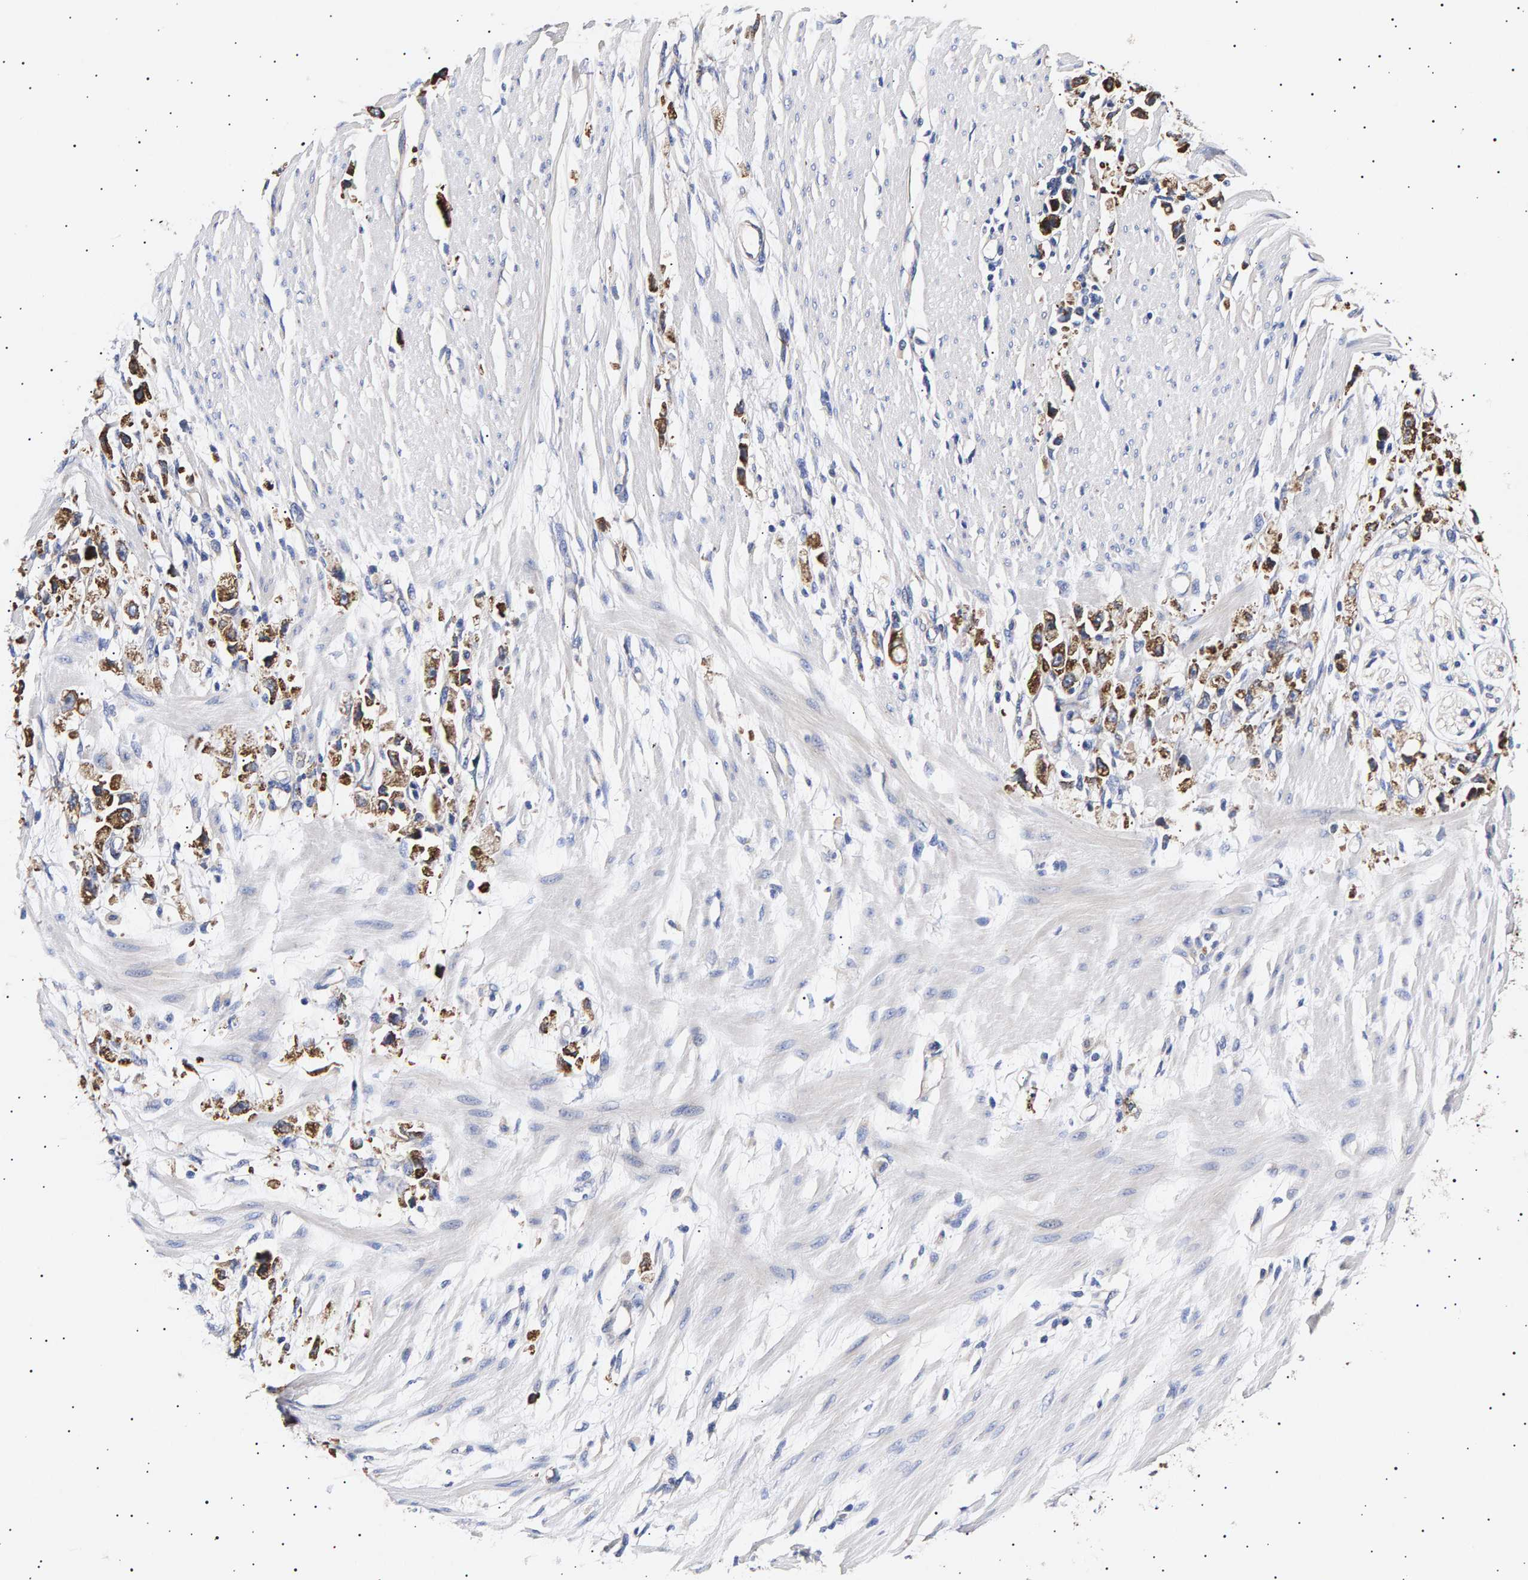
{"staining": {"intensity": "strong", "quantity": ">75%", "location": "cytoplasmic/membranous"}, "tissue": "stomach cancer", "cell_type": "Tumor cells", "image_type": "cancer", "snomed": [{"axis": "morphology", "description": "Adenocarcinoma, NOS"}, {"axis": "topography", "description": "Stomach"}], "caption": "Adenocarcinoma (stomach) was stained to show a protein in brown. There is high levels of strong cytoplasmic/membranous positivity in approximately >75% of tumor cells. The staining was performed using DAB, with brown indicating positive protein expression. Nuclei are stained blue with hematoxylin.", "gene": "ANKRD40", "patient": {"sex": "female", "age": 59}}